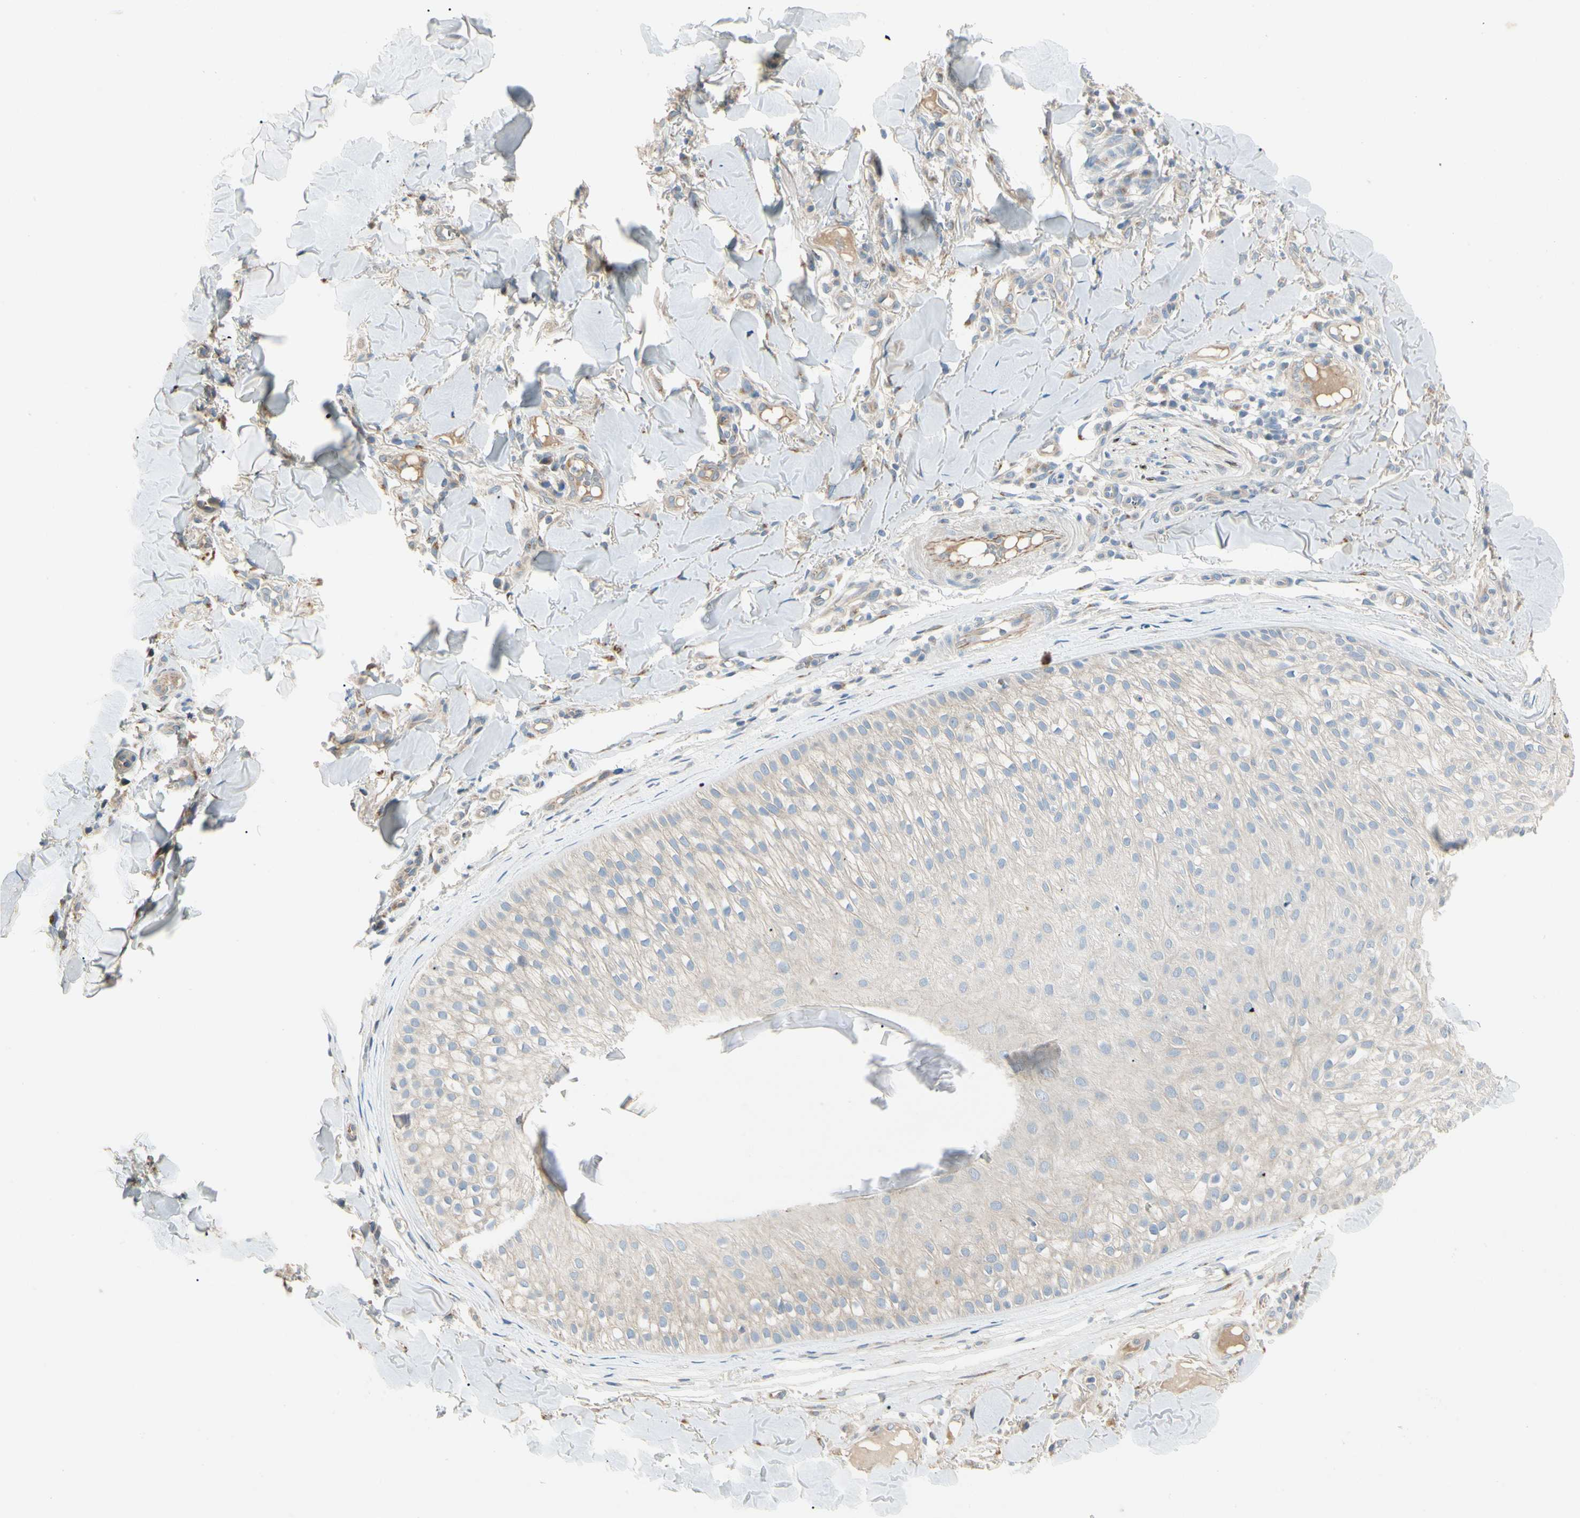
{"staining": {"intensity": "weak", "quantity": "25%-75%", "location": "cytoplasmic/membranous"}, "tissue": "skin cancer", "cell_type": "Tumor cells", "image_type": "cancer", "snomed": [{"axis": "morphology", "description": "Basal cell carcinoma"}, {"axis": "topography", "description": "Skin"}], "caption": "Basal cell carcinoma (skin) tissue demonstrates weak cytoplasmic/membranous expression in approximately 25%-75% of tumor cells Using DAB (3,3'-diaminobenzidine) (brown) and hematoxylin (blue) stains, captured at high magnification using brightfield microscopy.", "gene": "ABCA3", "patient": {"sex": "male", "age": 87}}